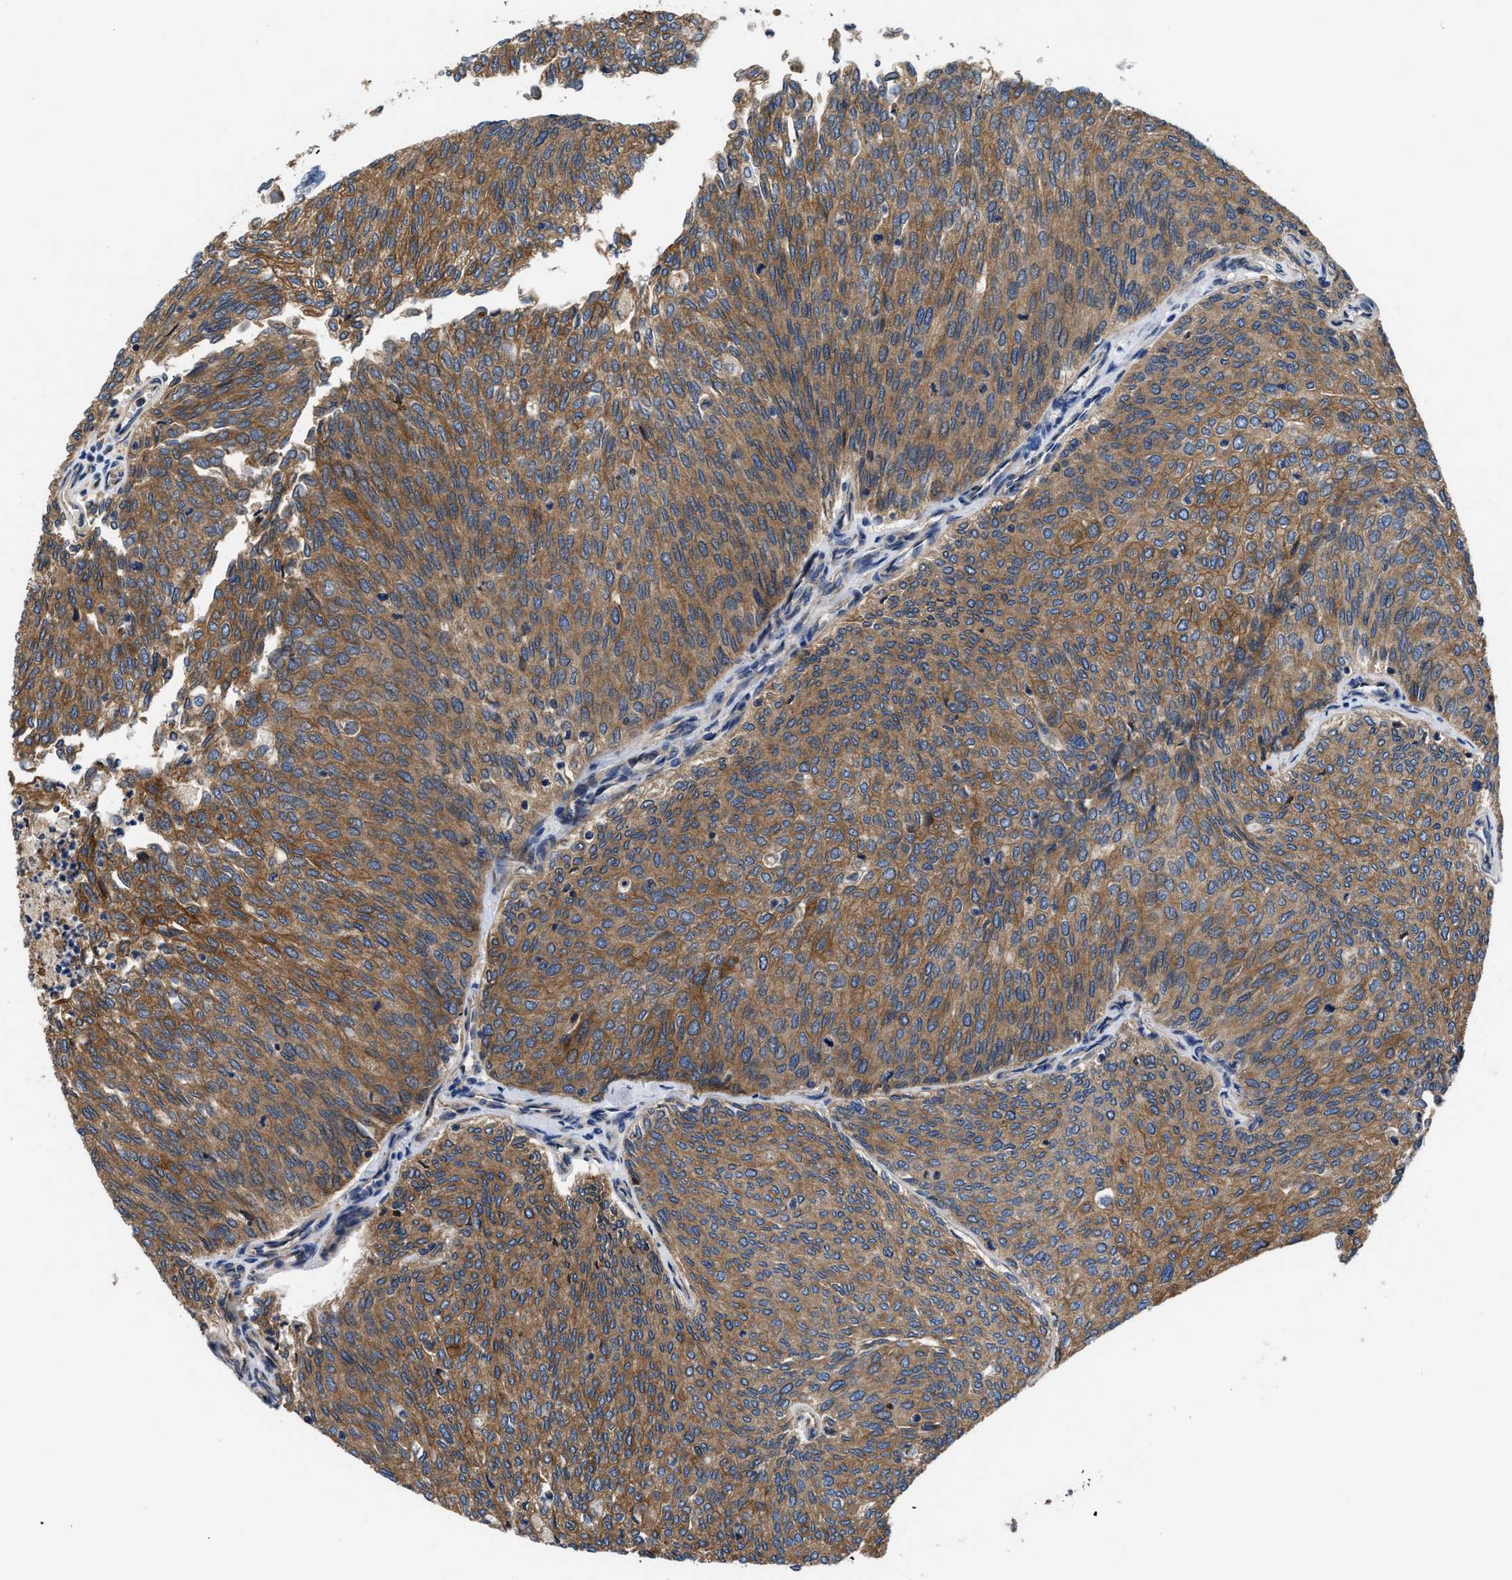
{"staining": {"intensity": "moderate", "quantity": ">75%", "location": "cytoplasmic/membranous"}, "tissue": "urothelial cancer", "cell_type": "Tumor cells", "image_type": "cancer", "snomed": [{"axis": "morphology", "description": "Urothelial carcinoma, Low grade"}, {"axis": "topography", "description": "Urinary bladder"}], "caption": "Protein analysis of urothelial cancer tissue displays moderate cytoplasmic/membranous expression in about >75% of tumor cells.", "gene": "CEP128", "patient": {"sex": "female", "age": 79}}